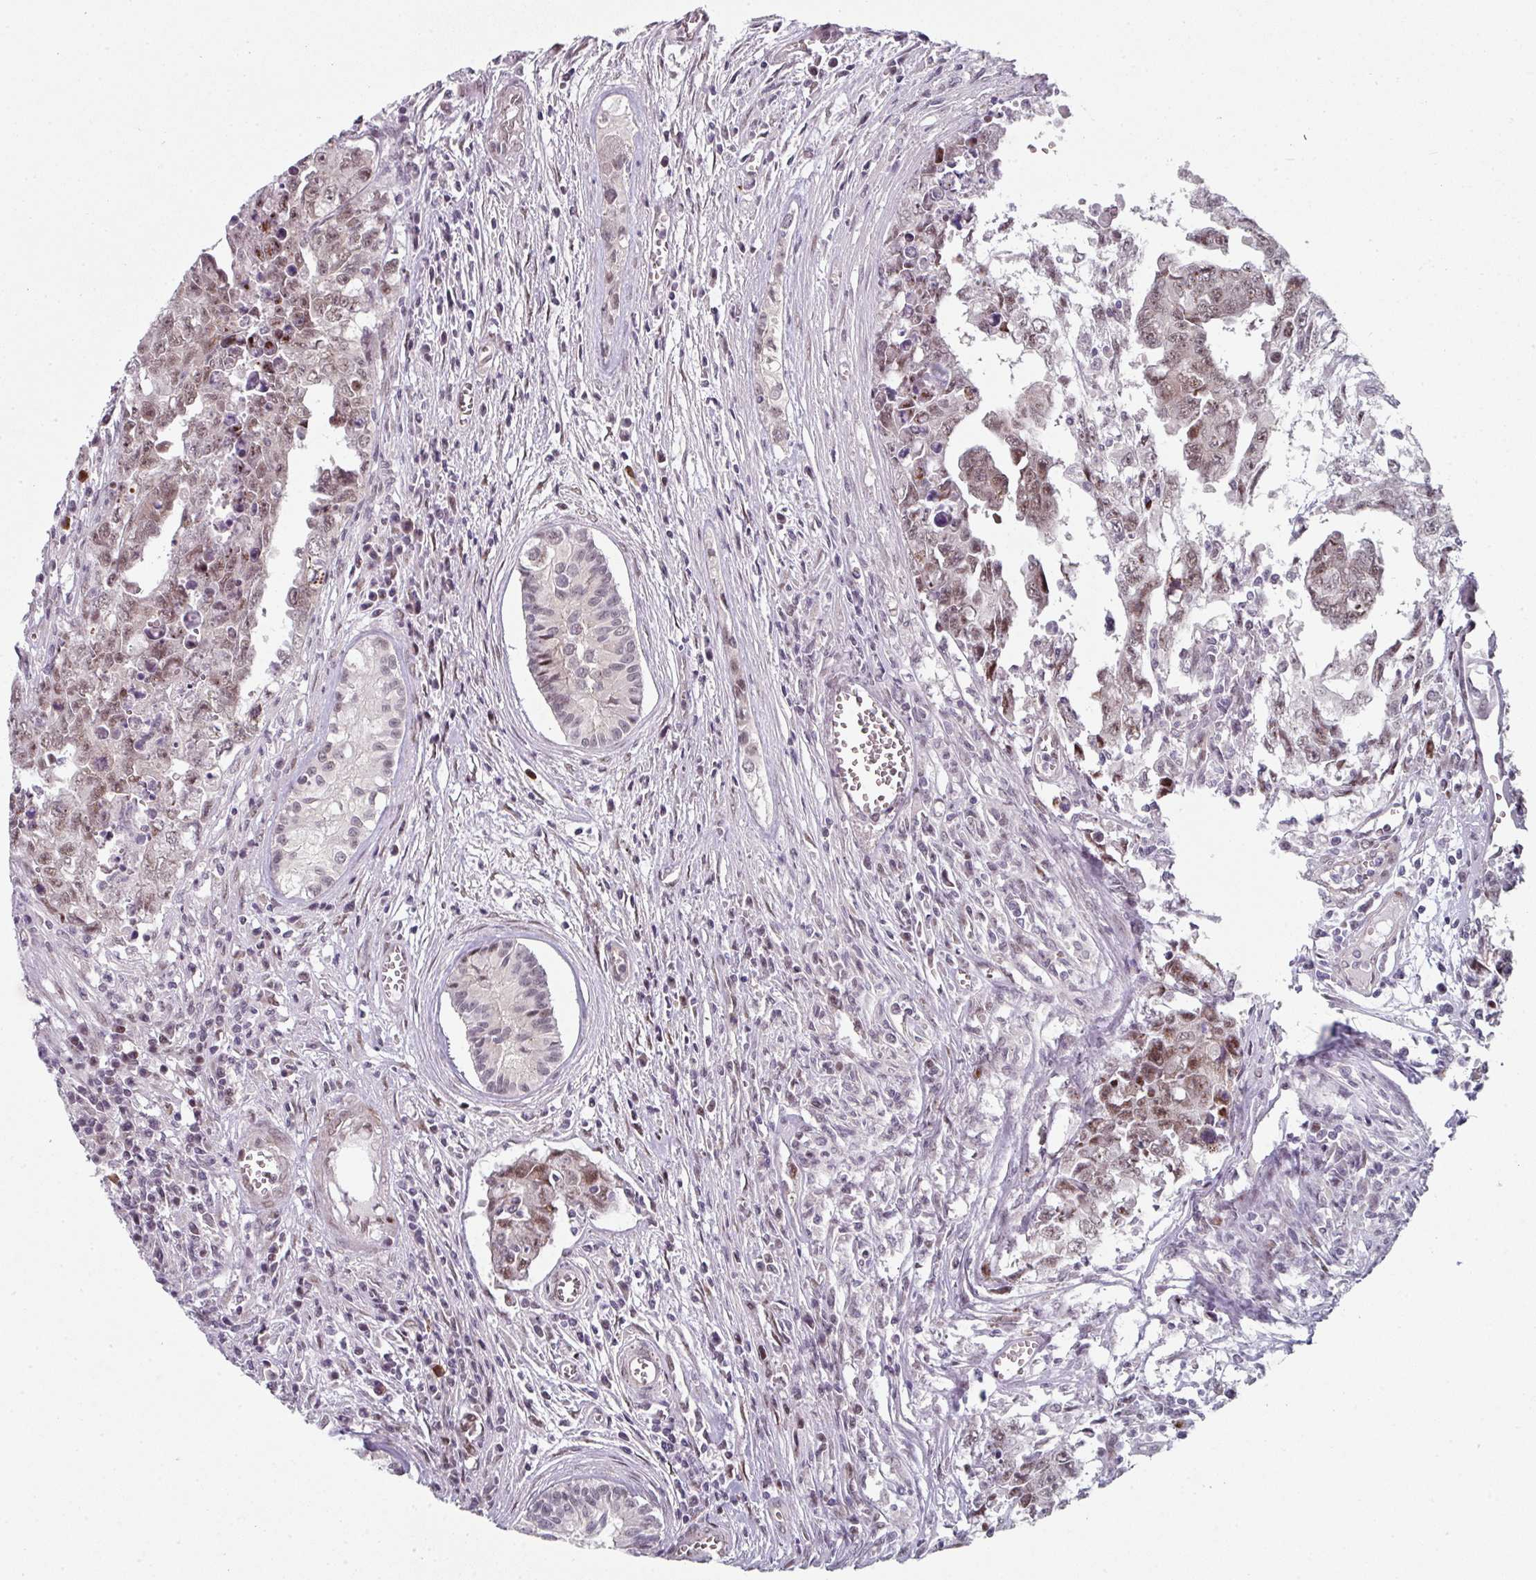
{"staining": {"intensity": "weak", "quantity": "25%-75%", "location": "nuclear"}, "tissue": "testis cancer", "cell_type": "Tumor cells", "image_type": "cancer", "snomed": [{"axis": "morphology", "description": "Carcinoma, Embryonal, NOS"}, {"axis": "topography", "description": "Testis"}], "caption": "Immunohistochemical staining of testis embryonal carcinoma exhibits low levels of weak nuclear positivity in approximately 25%-75% of tumor cells.", "gene": "TMCC1", "patient": {"sex": "male", "age": 24}}